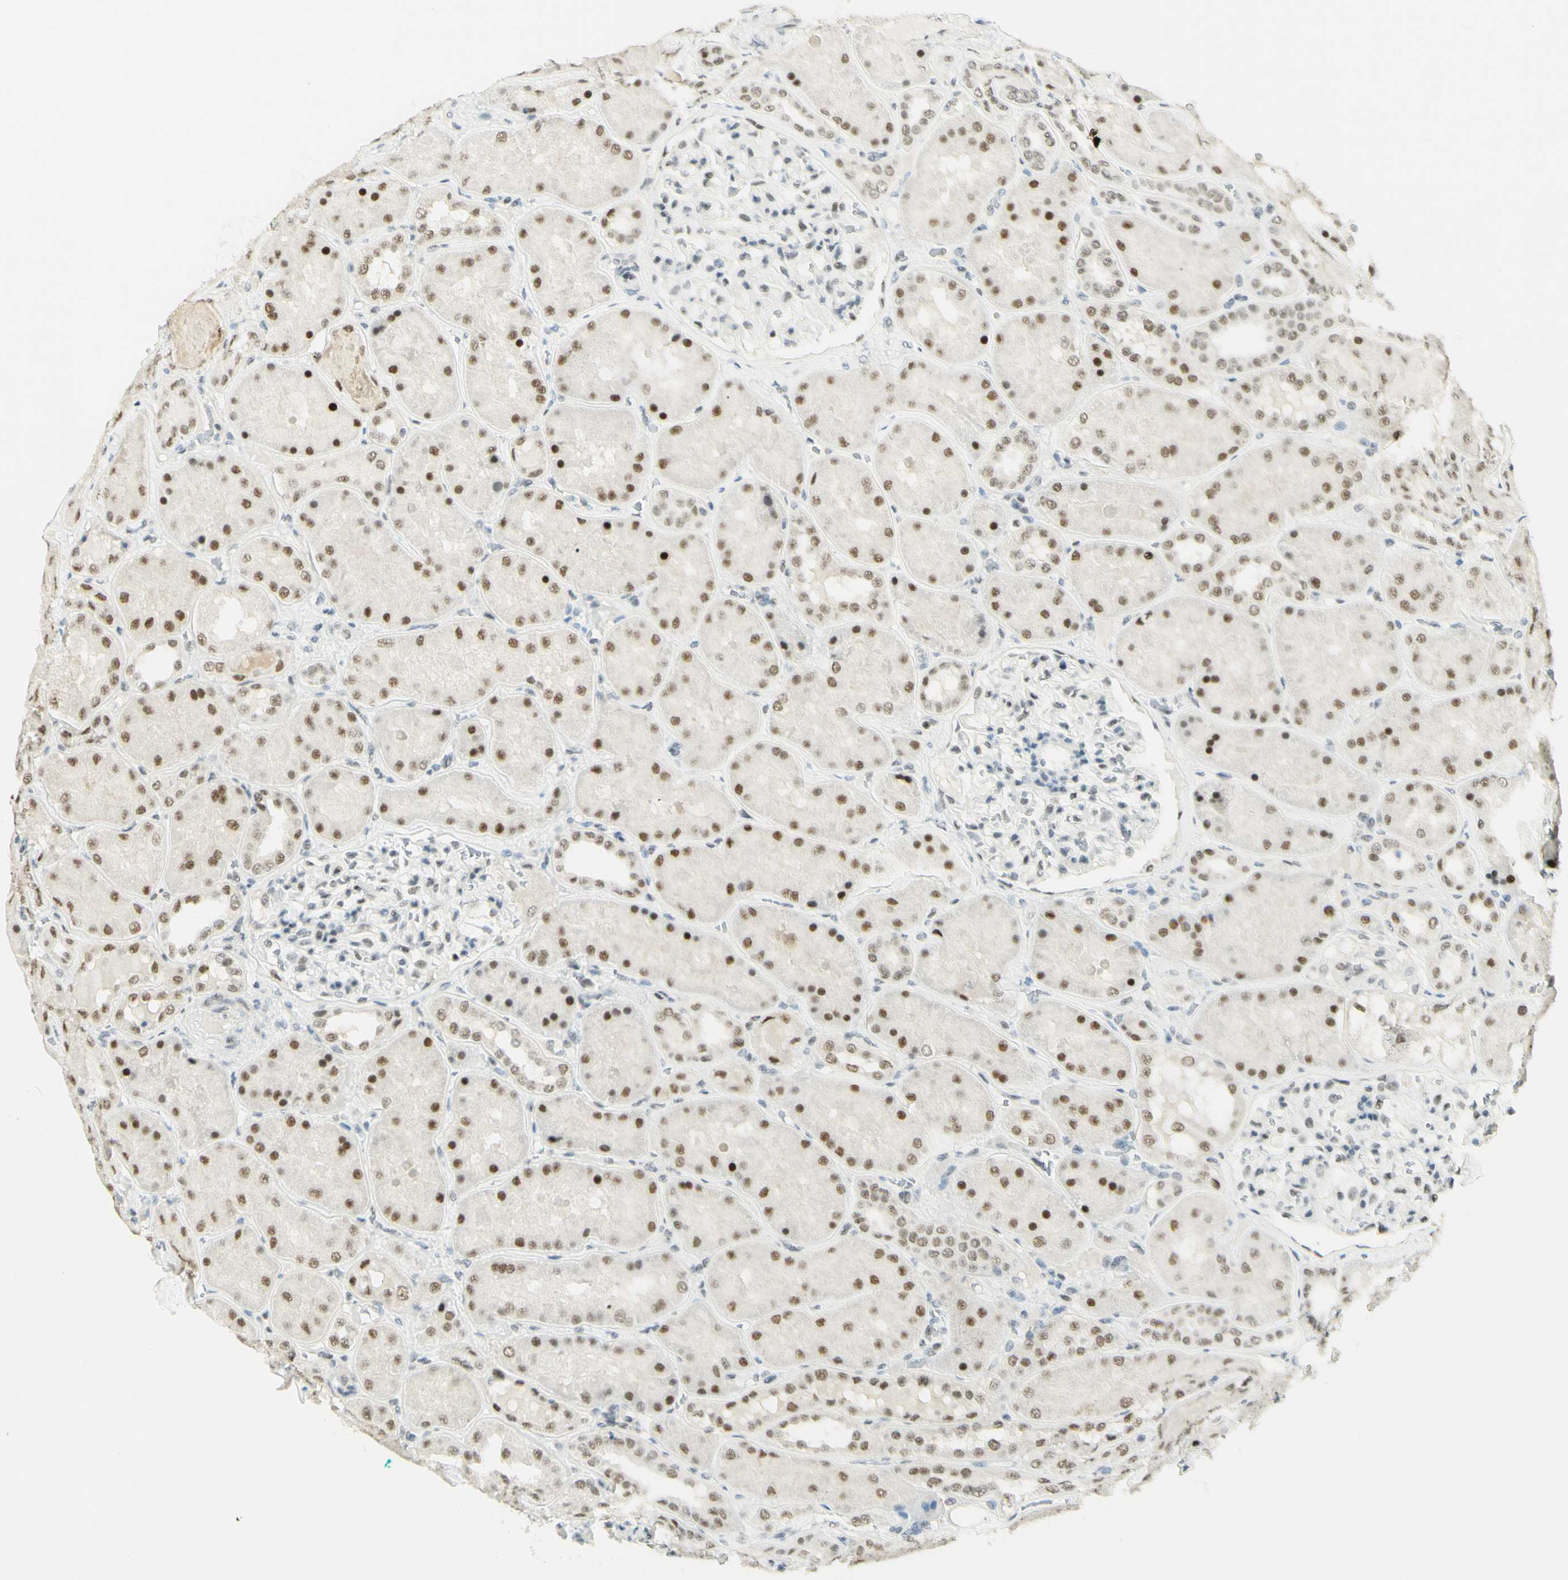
{"staining": {"intensity": "weak", "quantity": "25%-75%", "location": "nuclear"}, "tissue": "kidney", "cell_type": "Cells in glomeruli", "image_type": "normal", "snomed": [{"axis": "morphology", "description": "Normal tissue, NOS"}, {"axis": "topography", "description": "Kidney"}], "caption": "Weak nuclear protein positivity is appreciated in approximately 25%-75% of cells in glomeruli in kidney.", "gene": "PMS2", "patient": {"sex": "female", "age": 56}}